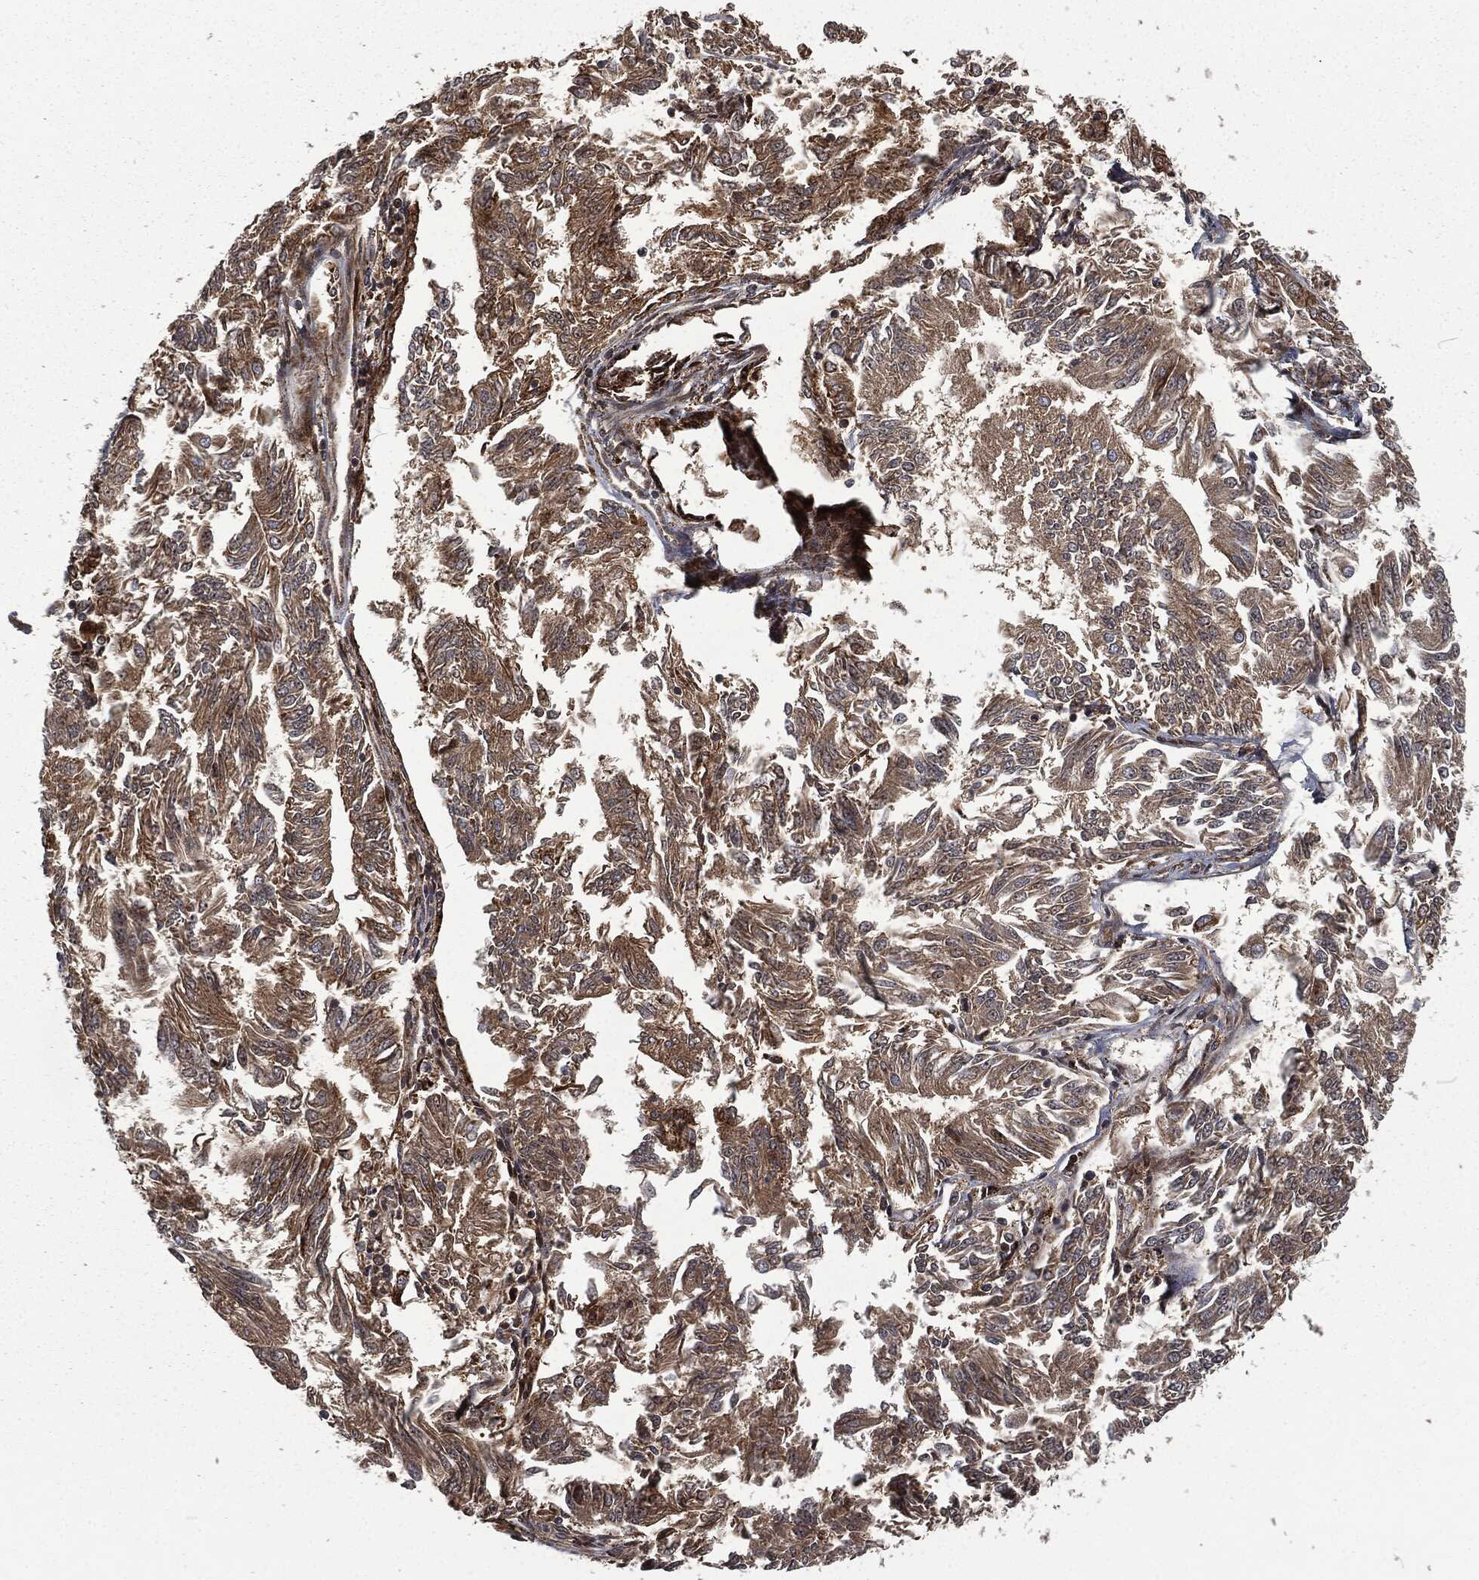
{"staining": {"intensity": "moderate", "quantity": ">75%", "location": "cytoplasmic/membranous"}, "tissue": "endometrial cancer", "cell_type": "Tumor cells", "image_type": "cancer", "snomed": [{"axis": "morphology", "description": "Adenocarcinoma, NOS"}, {"axis": "topography", "description": "Endometrium"}], "caption": "Adenocarcinoma (endometrial) stained for a protein reveals moderate cytoplasmic/membranous positivity in tumor cells.", "gene": "RFTN1", "patient": {"sex": "female", "age": 58}}